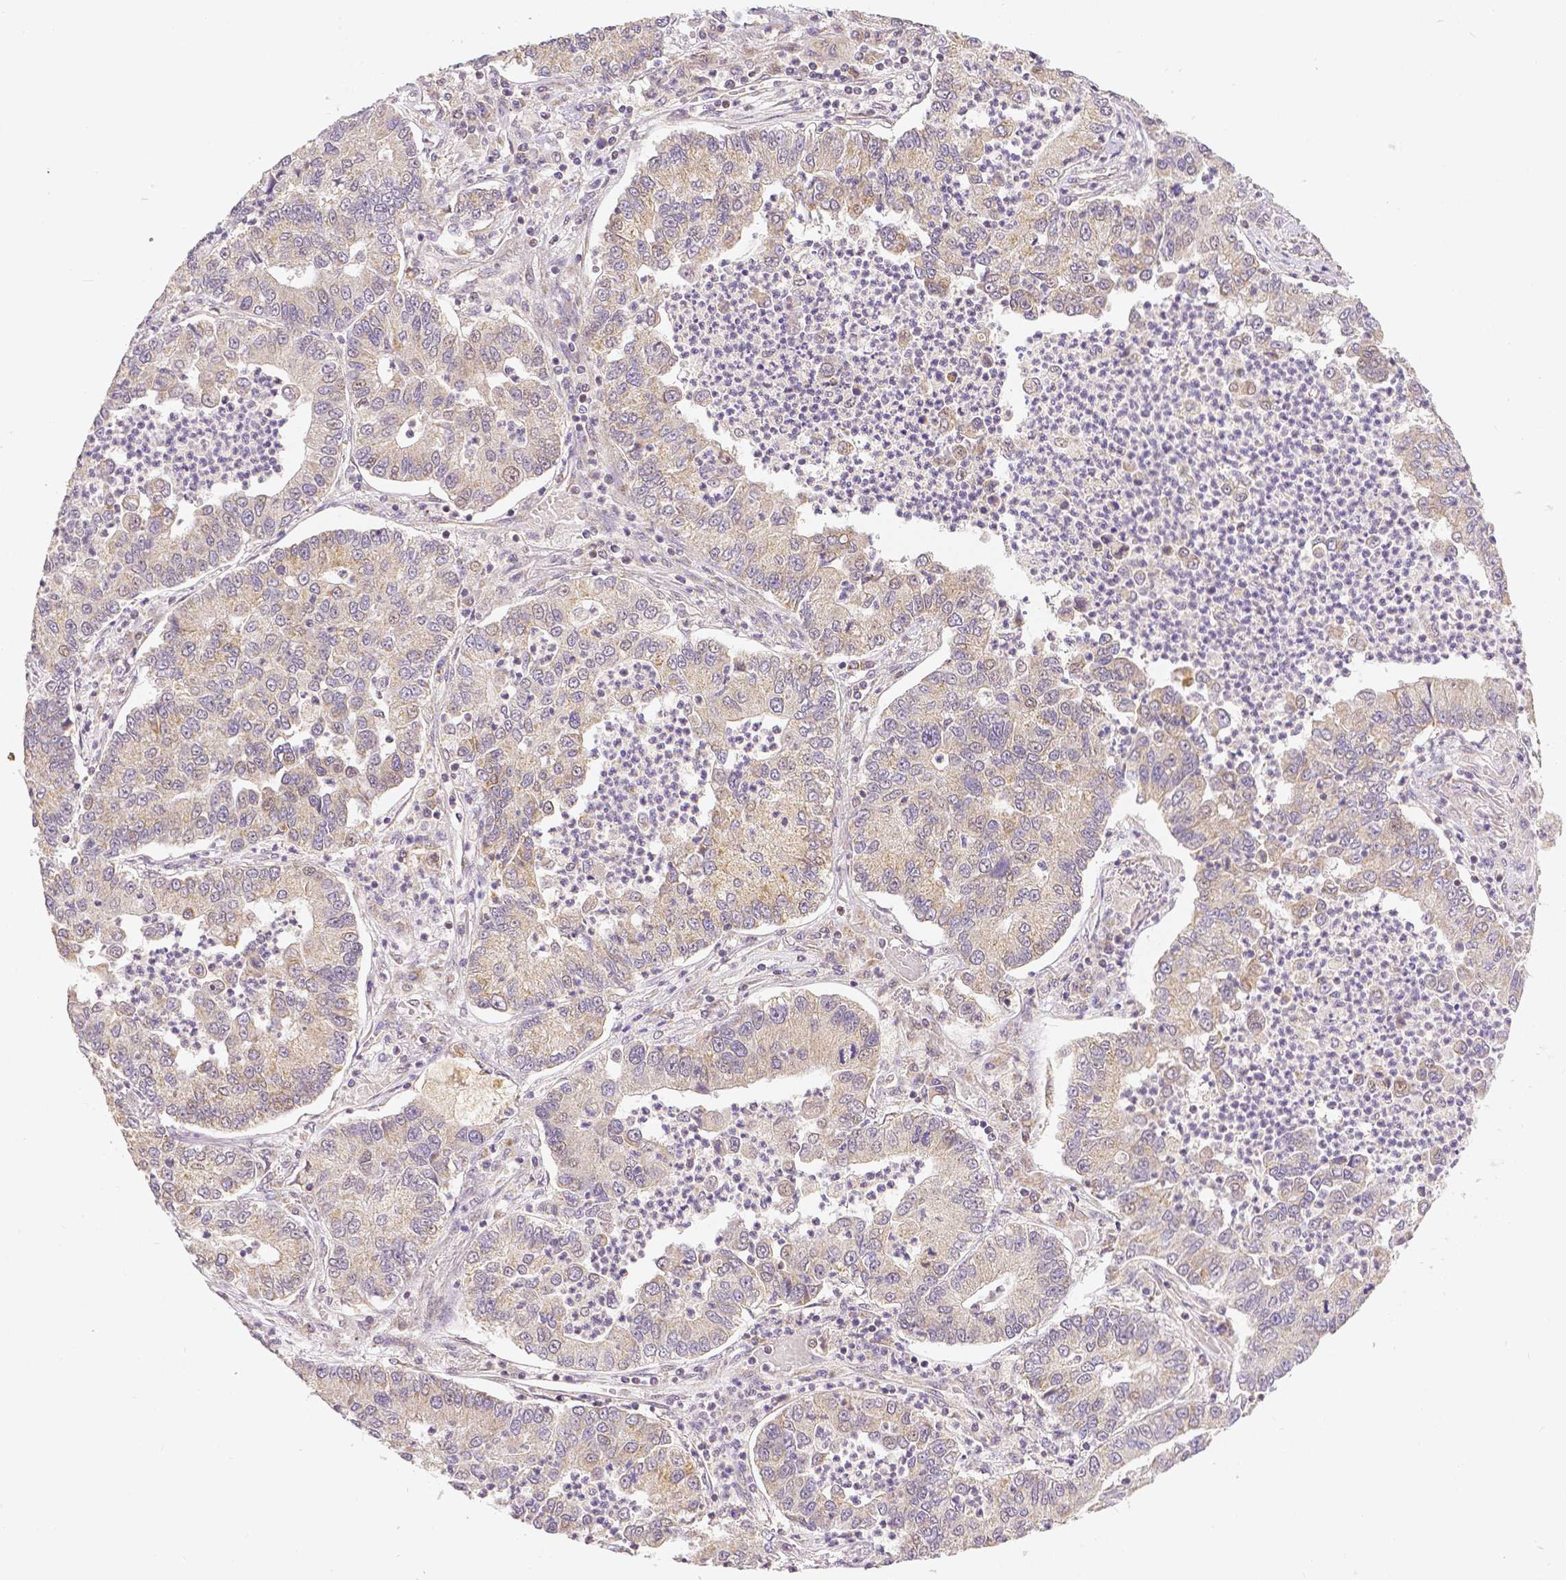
{"staining": {"intensity": "weak", "quantity": "25%-75%", "location": "cytoplasmic/membranous,nuclear"}, "tissue": "lung cancer", "cell_type": "Tumor cells", "image_type": "cancer", "snomed": [{"axis": "morphology", "description": "Adenocarcinoma, NOS"}, {"axis": "topography", "description": "Lung"}], "caption": "A photomicrograph showing weak cytoplasmic/membranous and nuclear positivity in approximately 25%-75% of tumor cells in lung adenocarcinoma, as visualized by brown immunohistochemical staining.", "gene": "RHOT1", "patient": {"sex": "female", "age": 57}}